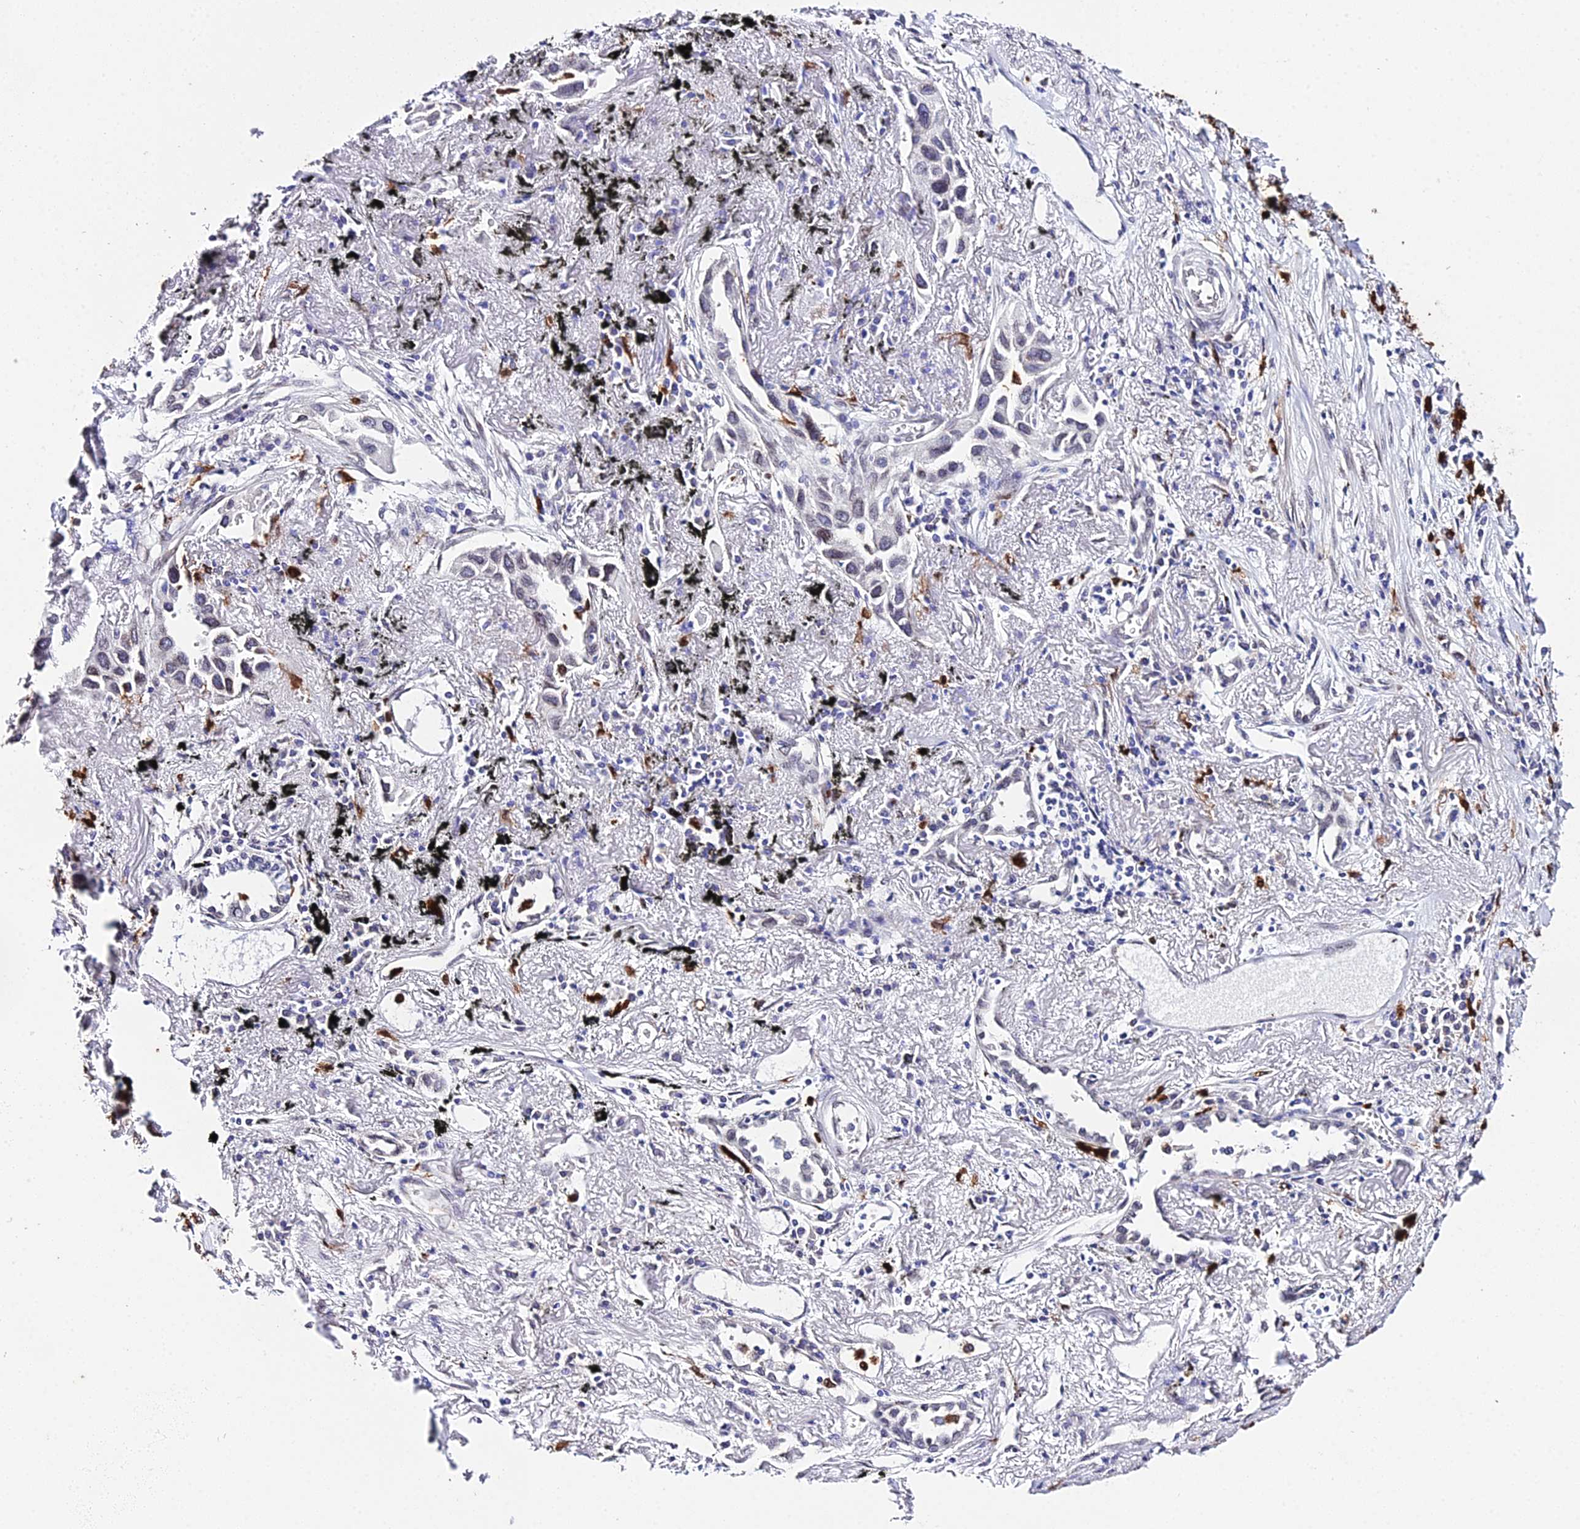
{"staining": {"intensity": "negative", "quantity": "none", "location": "none"}, "tissue": "lung cancer", "cell_type": "Tumor cells", "image_type": "cancer", "snomed": [{"axis": "morphology", "description": "Adenocarcinoma, NOS"}, {"axis": "topography", "description": "Lung"}], "caption": "Photomicrograph shows no significant protein positivity in tumor cells of lung cancer (adenocarcinoma). Nuclei are stained in blue.", "gene": "MCM10", "patient": {"sex": "female", "age": 76}}